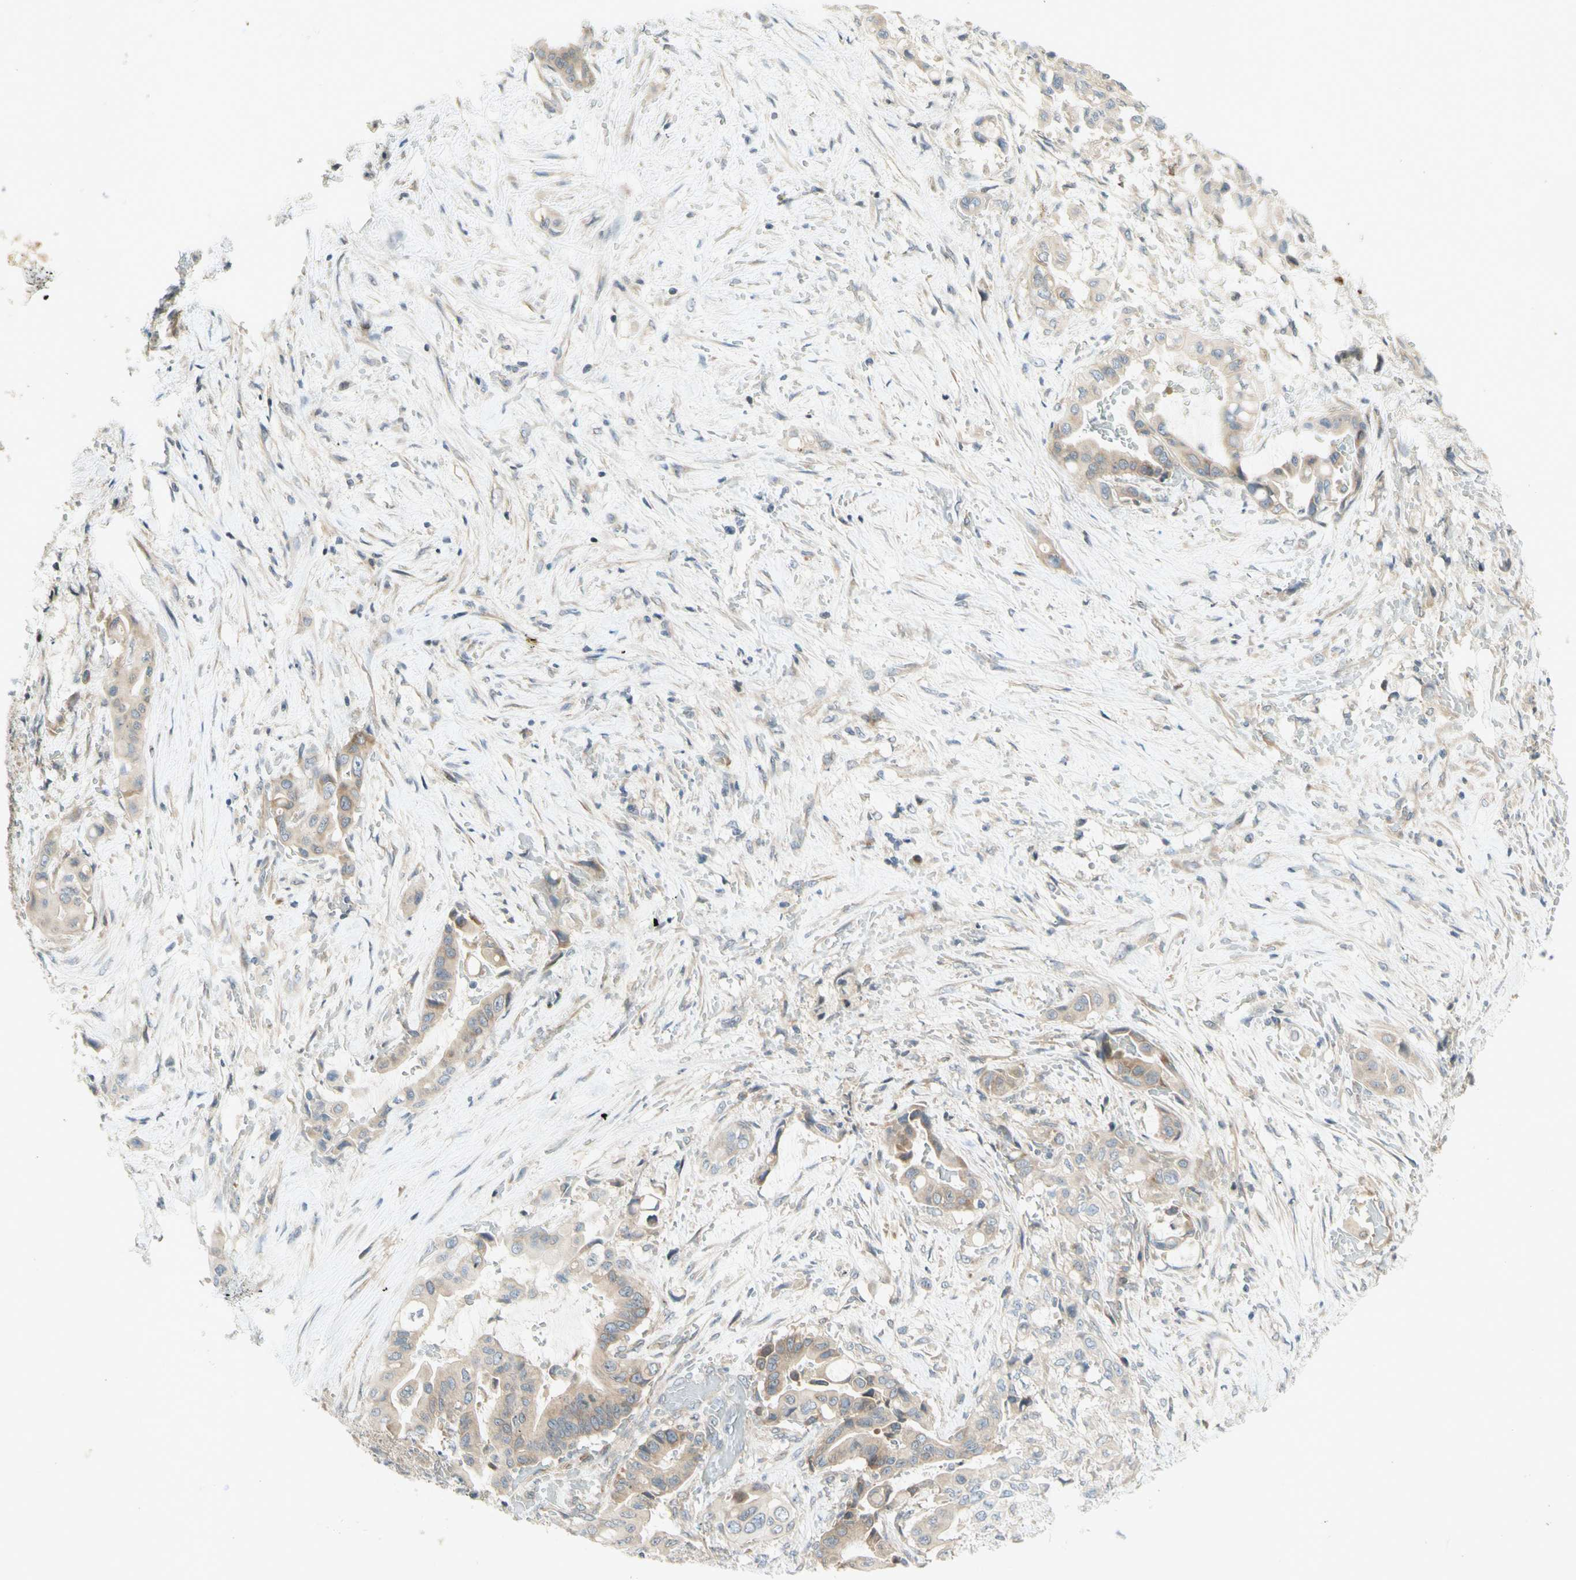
{"staining": {"intensity": "weak", "quantity": ">75%", "location": "cytoplasmic/membranous"}, "tissue": "liver cancer", "cell_type": "Tumor cells", "image_type": "cancer", "snomed": [{"axis": "morphology", "description": "Cholangiocarcinoma"}, {"axis": "topography", "description": "Liver"}], "caption": "Immunohistochemical staining of liver cholangiocarcinoma exhibits low levels of weak cytoplasmic/membranous protein staining in approximately >75% of tumor cells.", "gene": "ETF1", "patient": {"sex": "female", "age": 61}}